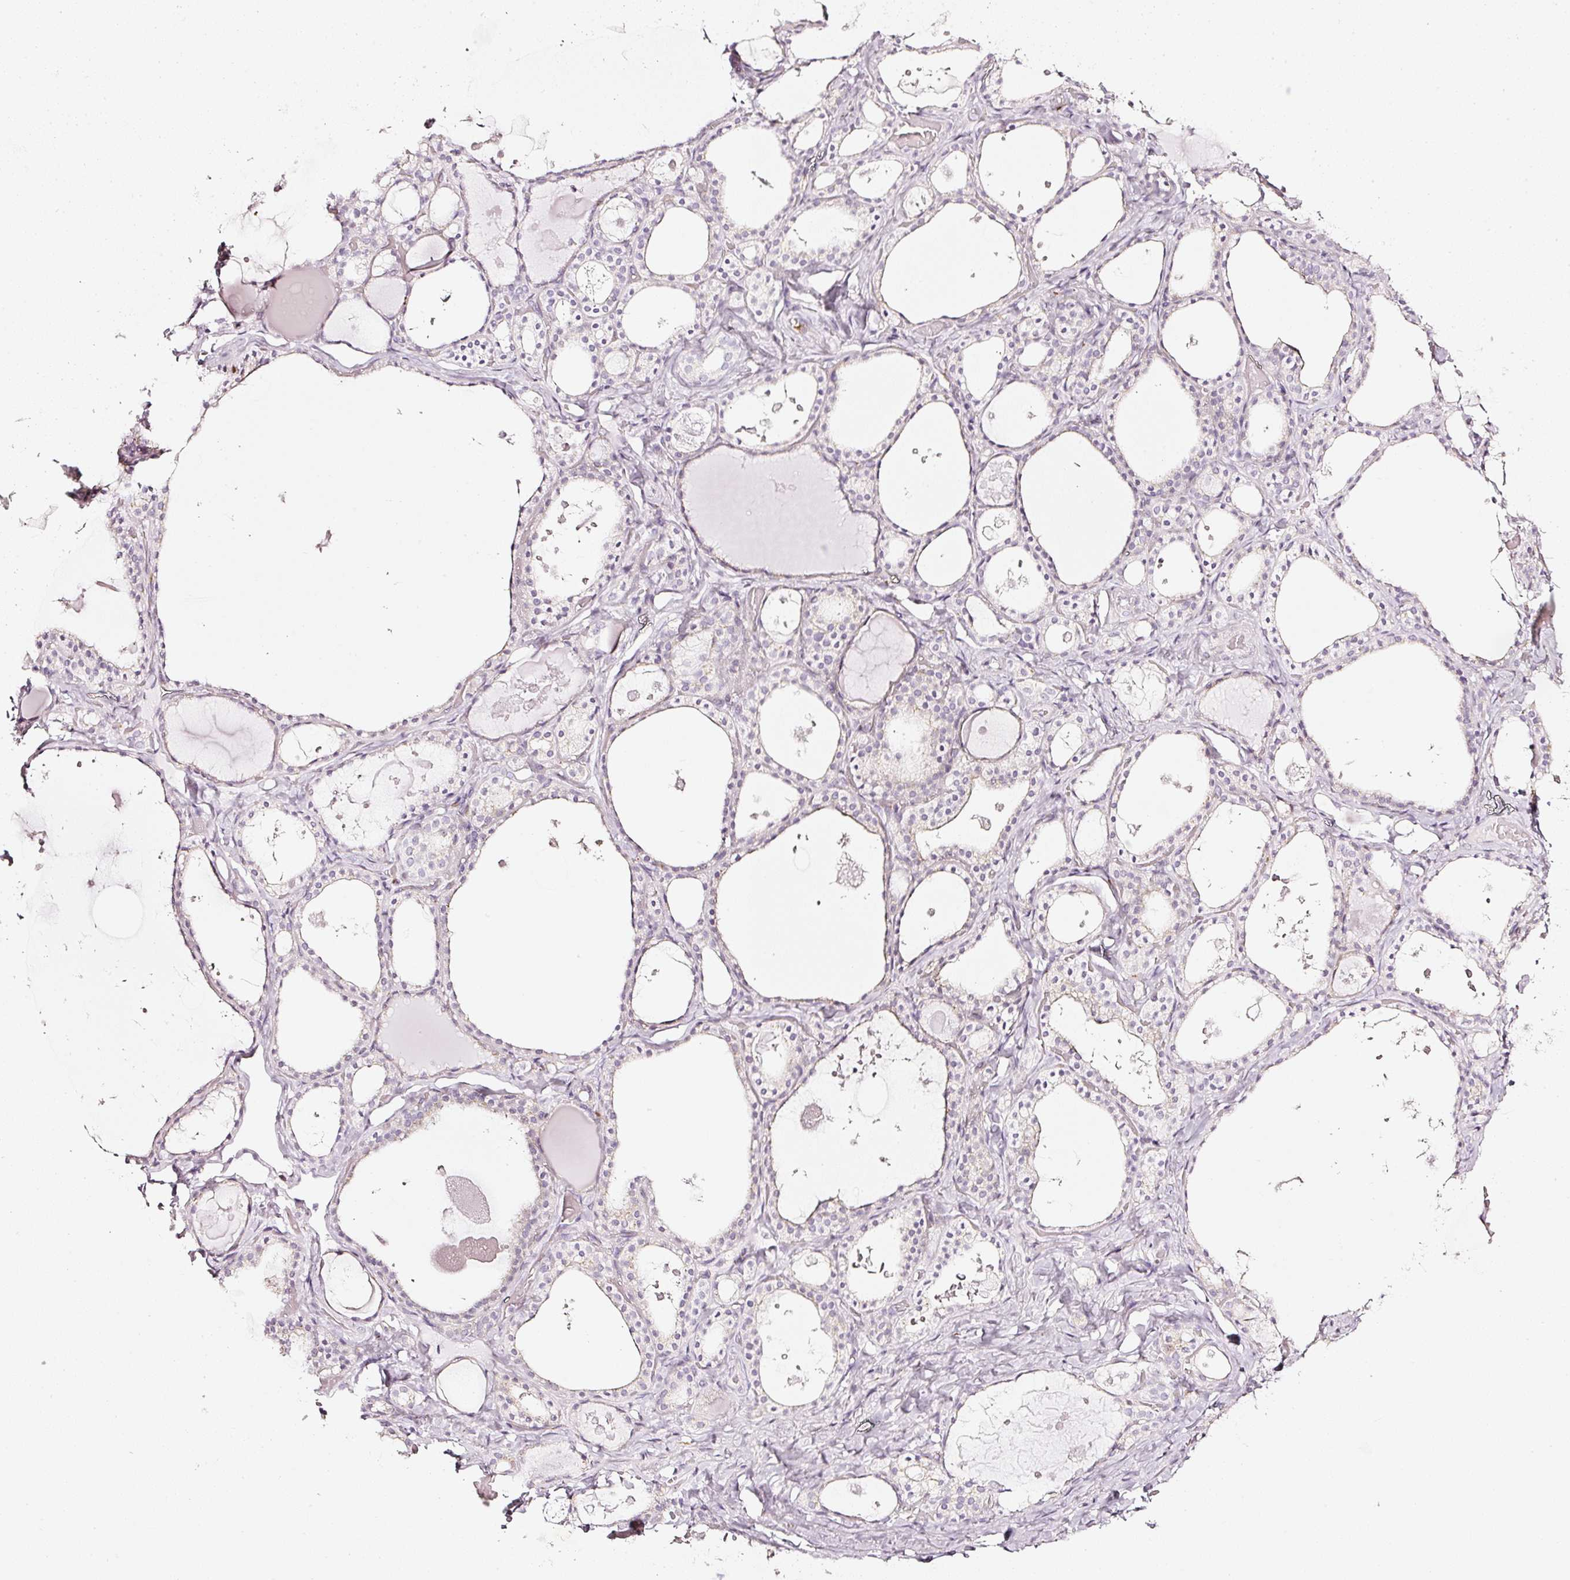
{"staining": {"intensity": "weak", "quantity": "<25%", "location": "cytoplasmic/membranous"}, "tissue": "thyroid gland", "cell_type": "Glandular cells", "image_type": "normal", "snomed": [{"axis": "morphology", "description": "Normal tissue, NOS"}, {"axis": "topography", "description": "Thyroid gland"}], "caption": "Immunohistochemistry of benign thyroid gland displays no staining in glandular cells. (Brightfield microscopy of DAB (3,3'-diaminobenzidine) IHC at high magnification).", "gene": "SDF4", "patient": {"sex": "male", "age": 56}}